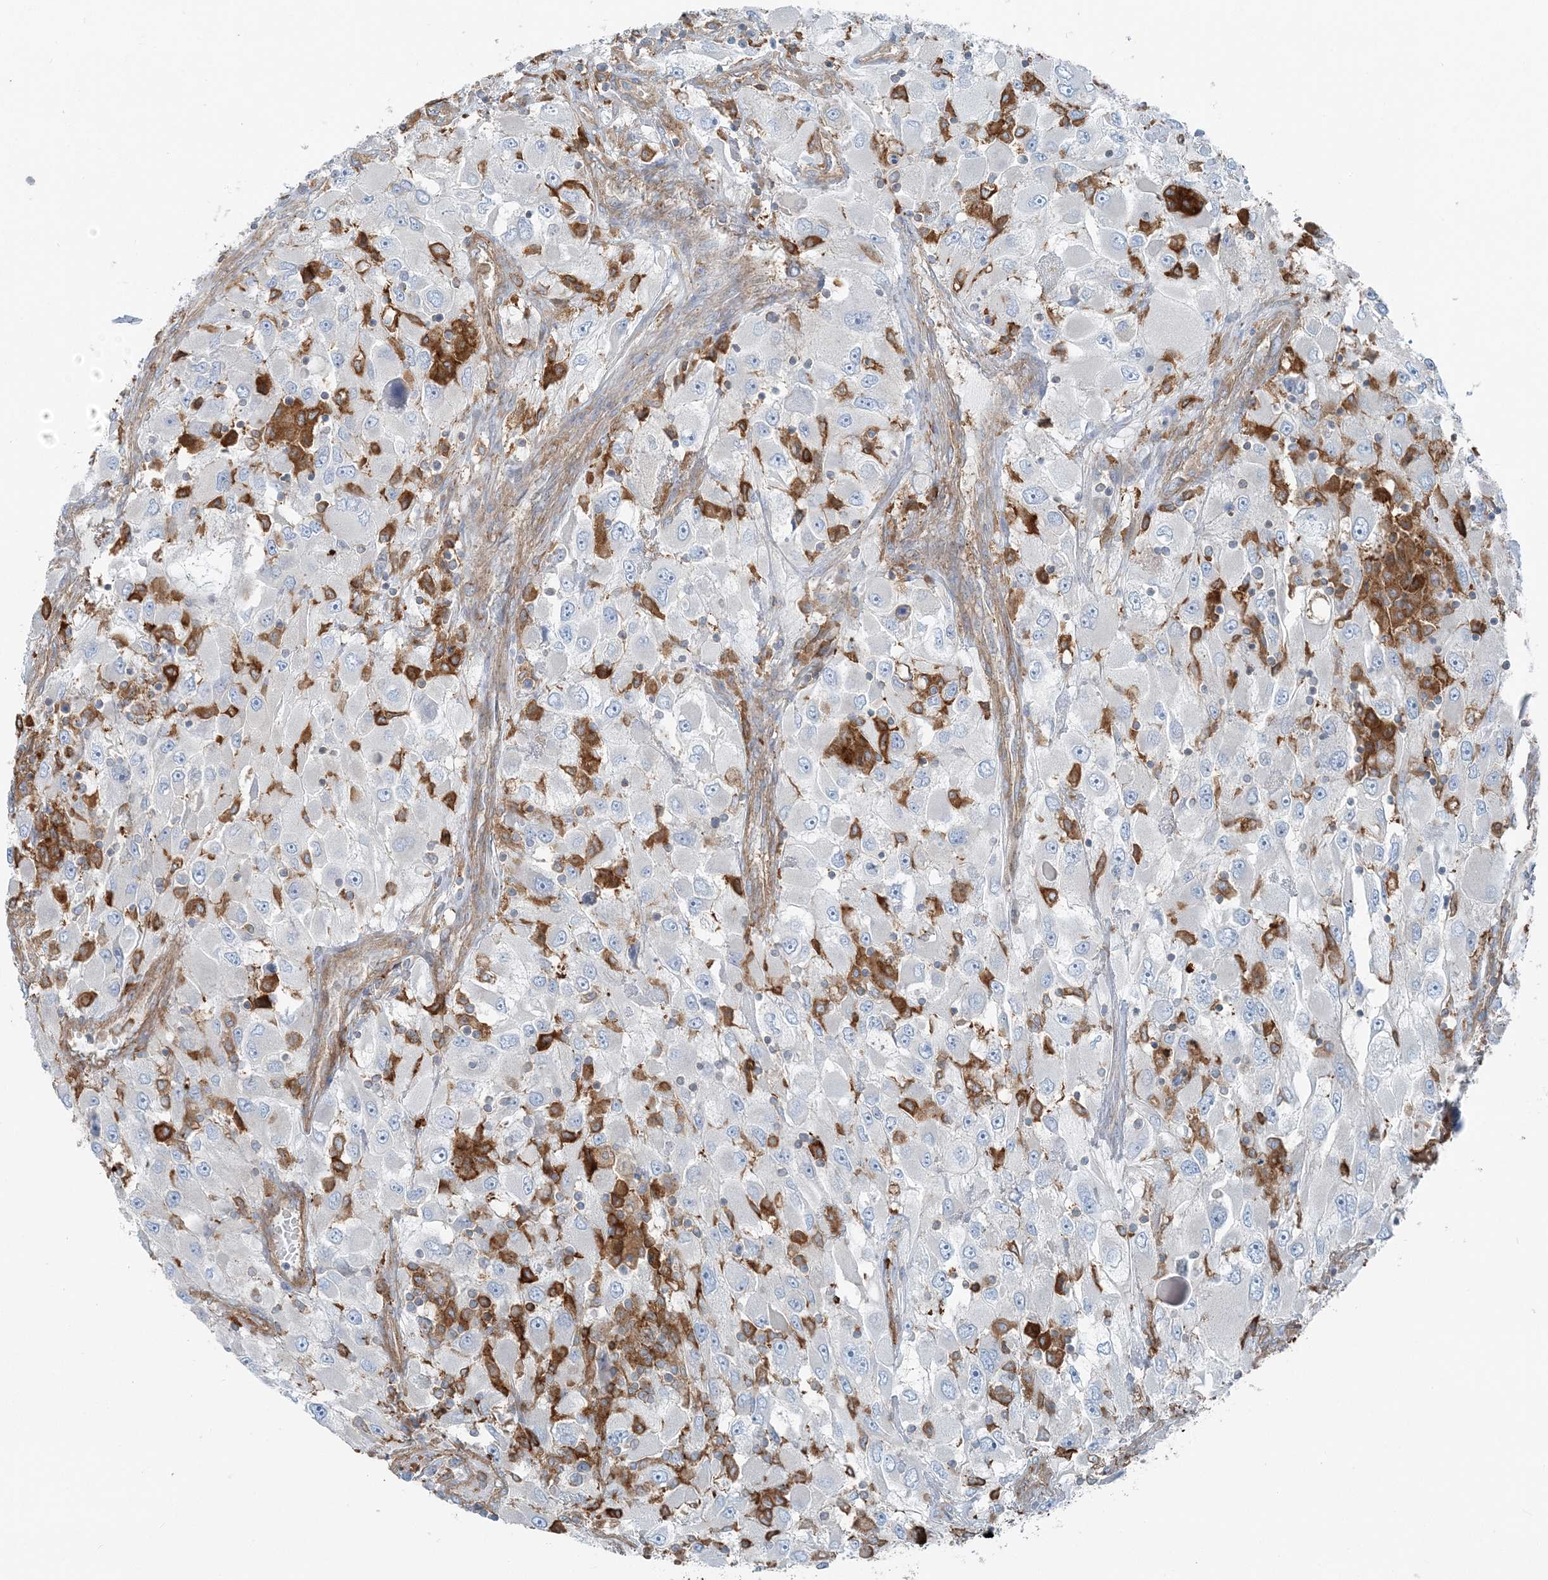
{"staining": {"intensity": "negative", "quantity": "none", "location": "none"}, "tissue": "renal cancer", "cell_type": "Tumor cells", "image_type": "cancer", "snomed": [{"axis": "morphology", "description": "Adenocarcinoma, NOS"}, {"axis": "topography", "description": "Kidney"}], "caption": "There is no significant positivity in tumor cells of adenocarcinoma (renal).", "gene": "SNX2", "patient": {"sex": "female", "age": 52}}